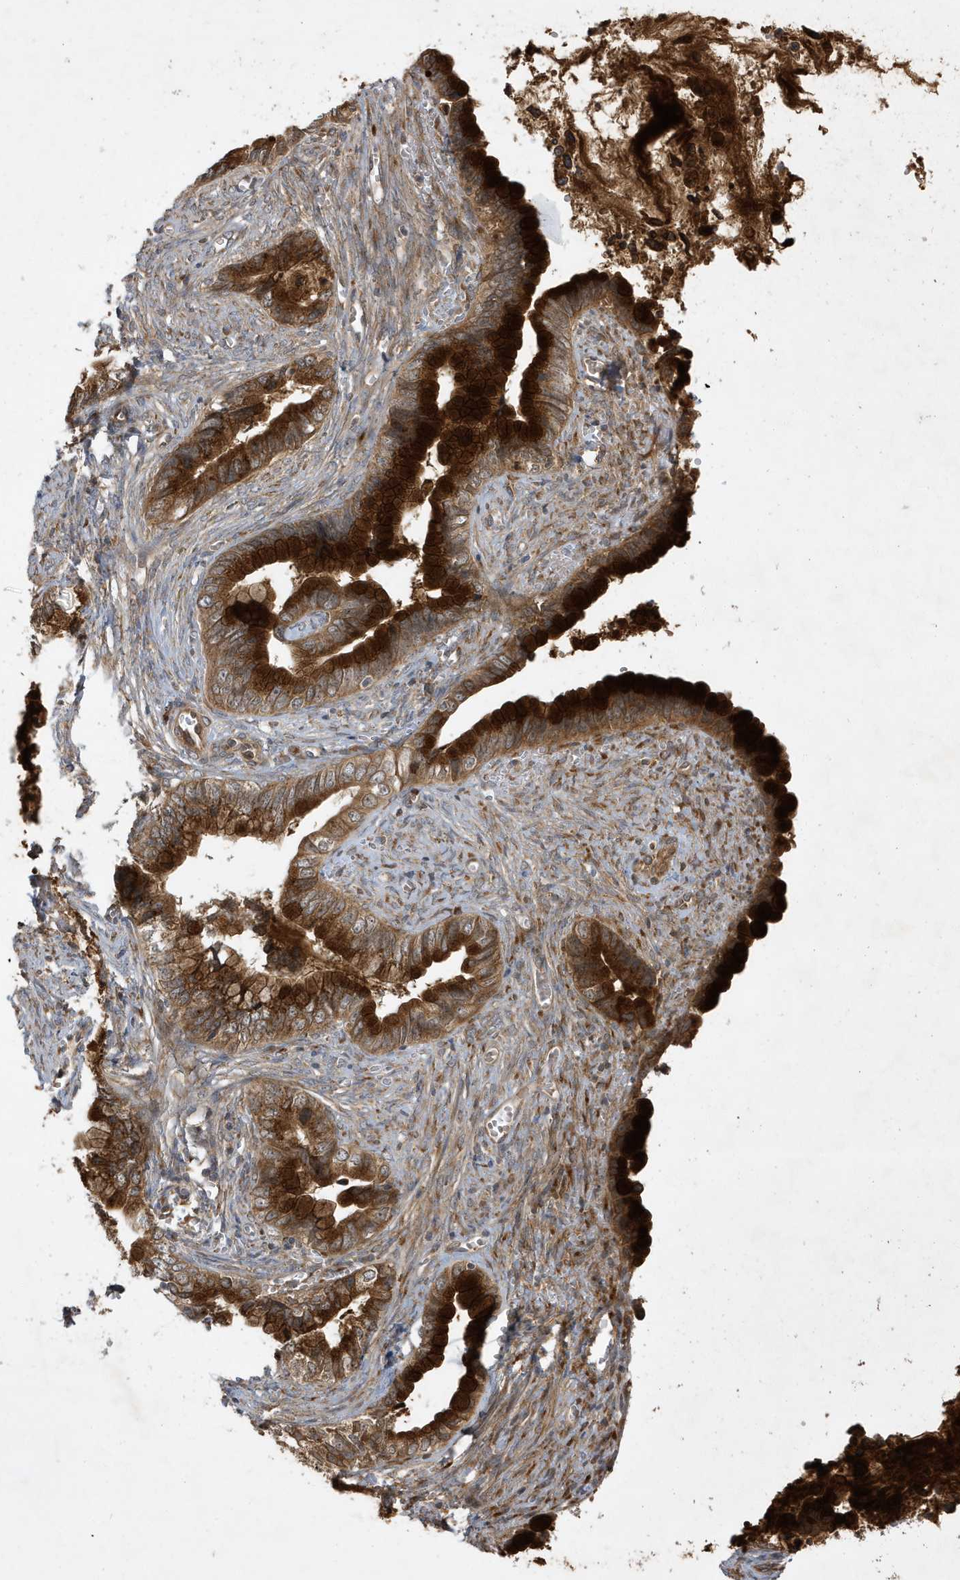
{"staining": {"intensity": "strong", "quantity": ">75%", "location": "cytoplasmic/membranous"}, "tissue": "cervical cancer", "cell_type": "Tumor cells", "image_type": "cancer", "snomed": [{"axis": "morphology", "description": "Adenocarcinoma, NOS"}, {"axis": "topography", "description": "Cervix"}], "caption": "Cervical cancer (adenocarcinoma) was stained to show a protein in brown. There is high levels of strong cytoplasmic/membranous staining in about >75% of tumor cells.", "gene": "LAPTM4A", "patient": {"sex": "female", "age": 44}}